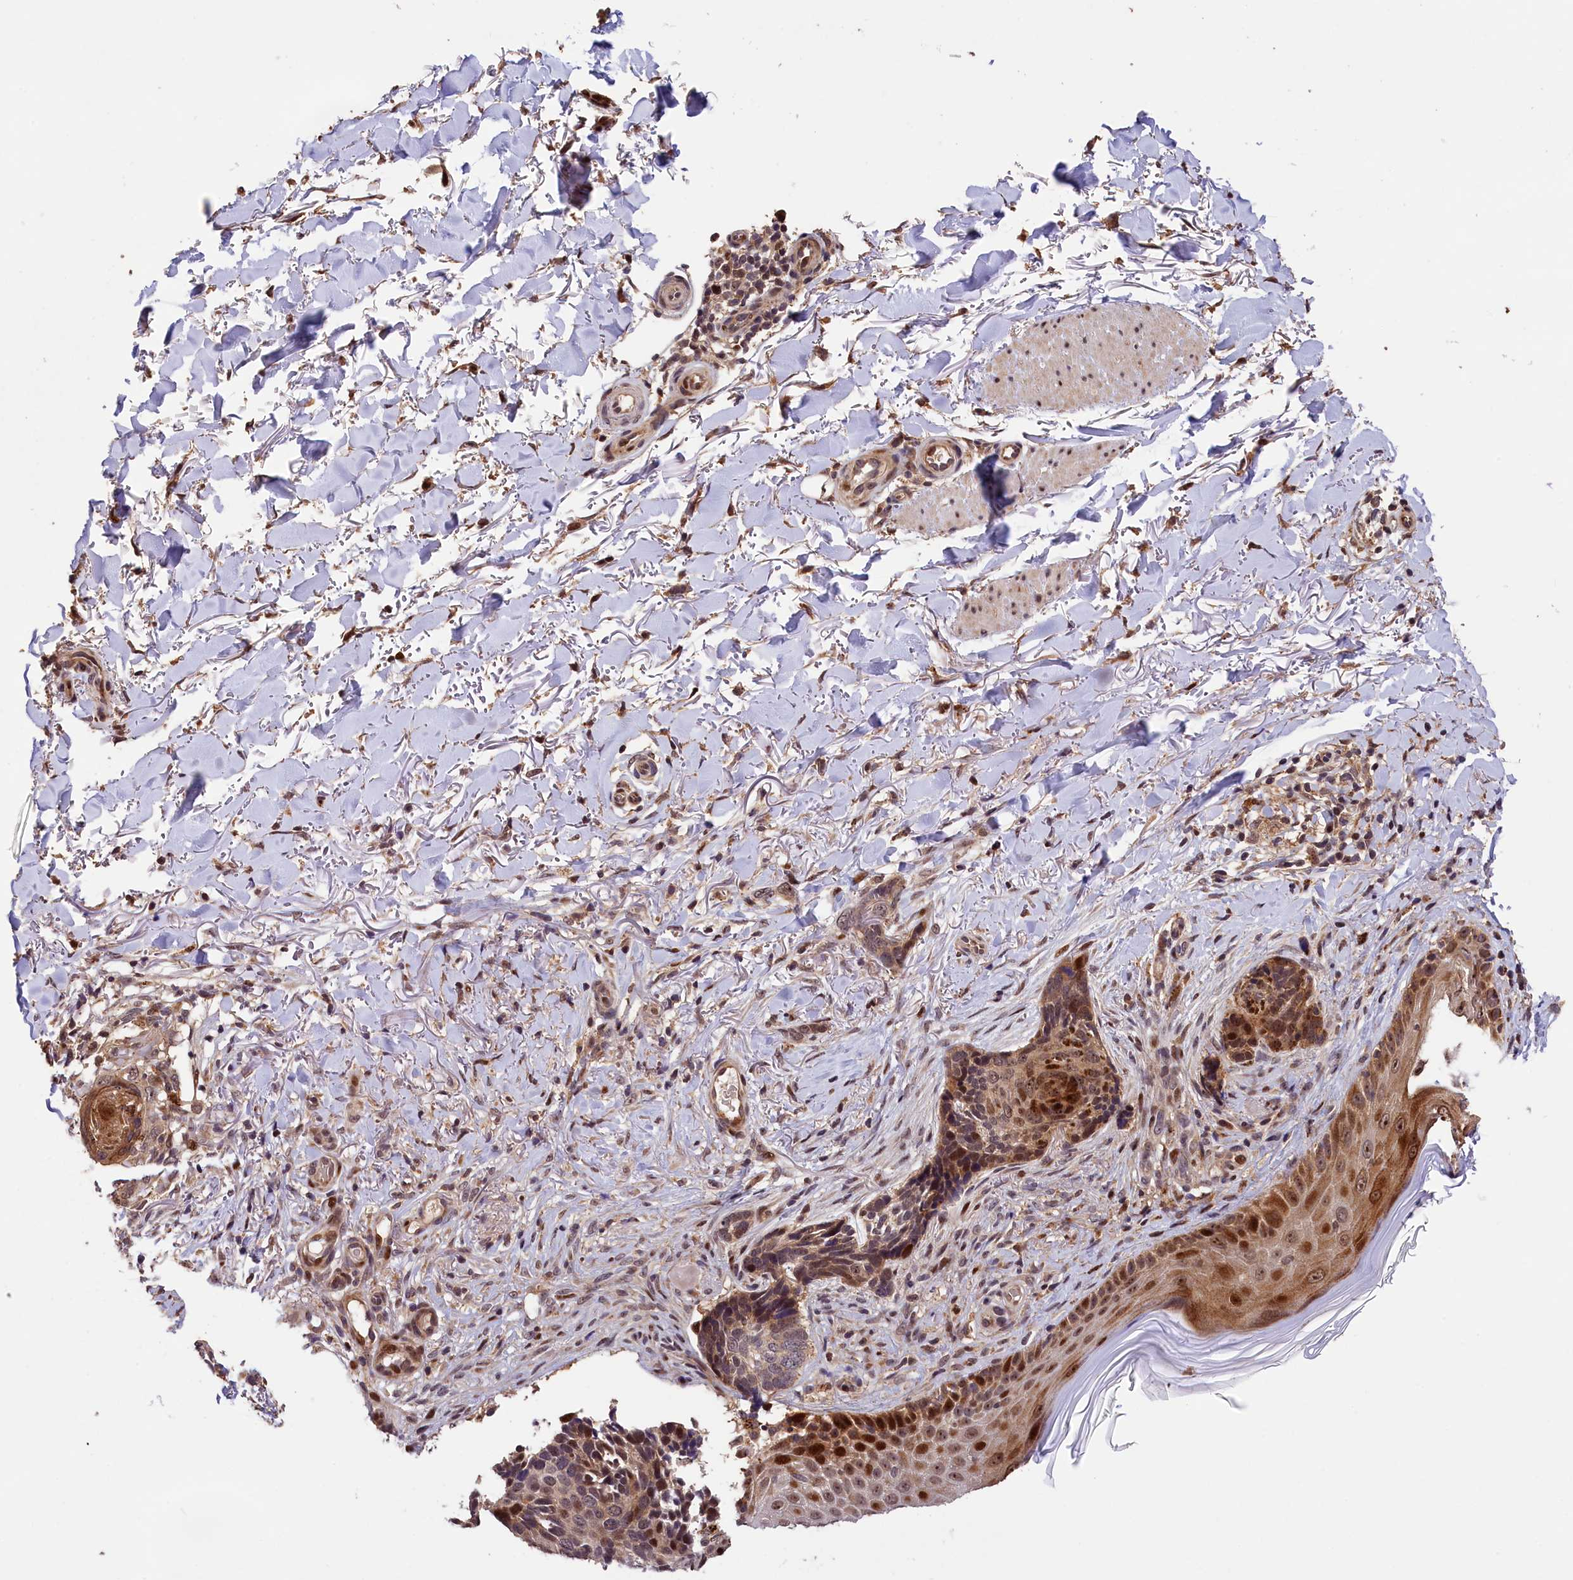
{"staining": {"intensity": "moderate", "quantity": "25%-75%", "location": "nuclear"}, "tissue": "skin cancer", "cell_type": "Tumor cells", "image_type": "cancer", "snomed": [{"axis": "morphology", "description": "Normal tissue, NOS"}, {"axis": "morphology", "description": "Basal cell carcinoma"}, {"axis": "topography", "description": "Skin"}], "caption": "The photomicrograph displays immunohistochemical staining of skin cancer. There is moderate nuclear staining is identified in approximately 25%-75% of tumor cells.", "gene": "PHAF1", "patient": {"sex": "female", "age": 67}}